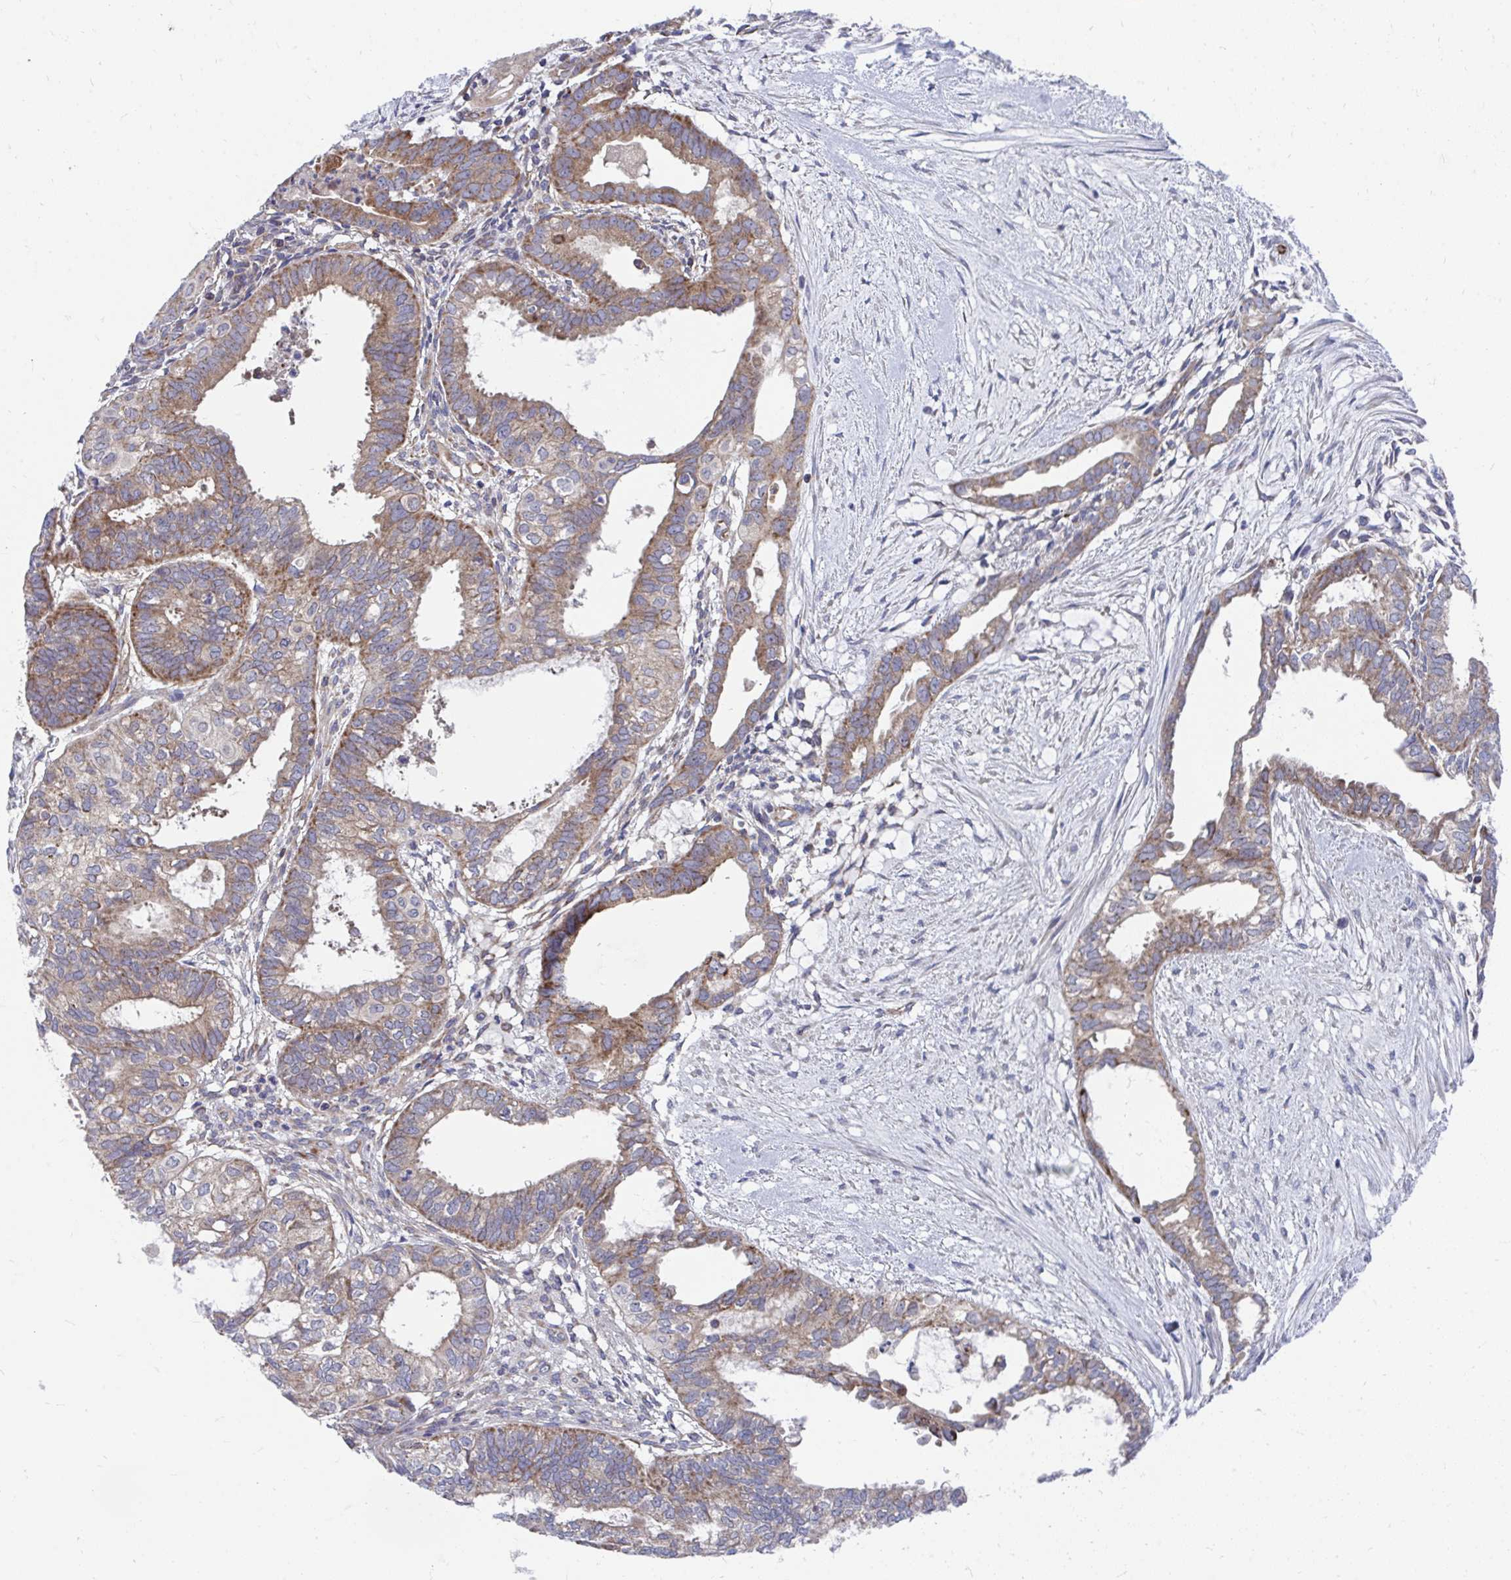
{"staining": {"intensity": "moderate", "quantity": "25%-75%", "location": "cytoplasmic/membranous"}, "tissue": "ovarian cancer", "cell_type": "Tumor cells", "image_type": "cancer", "snomed": [{"axis": "morphology", "description": "Carcinoma, endometroid"}, {"axis": "topography", "description": "Ovary"}], "caption": "Human ovarian cancer stained with a protein marker reveals moderate staining in tumor cells.", "gene": "FHIP1B", "patient": {"sex": "female", "age": 64}}